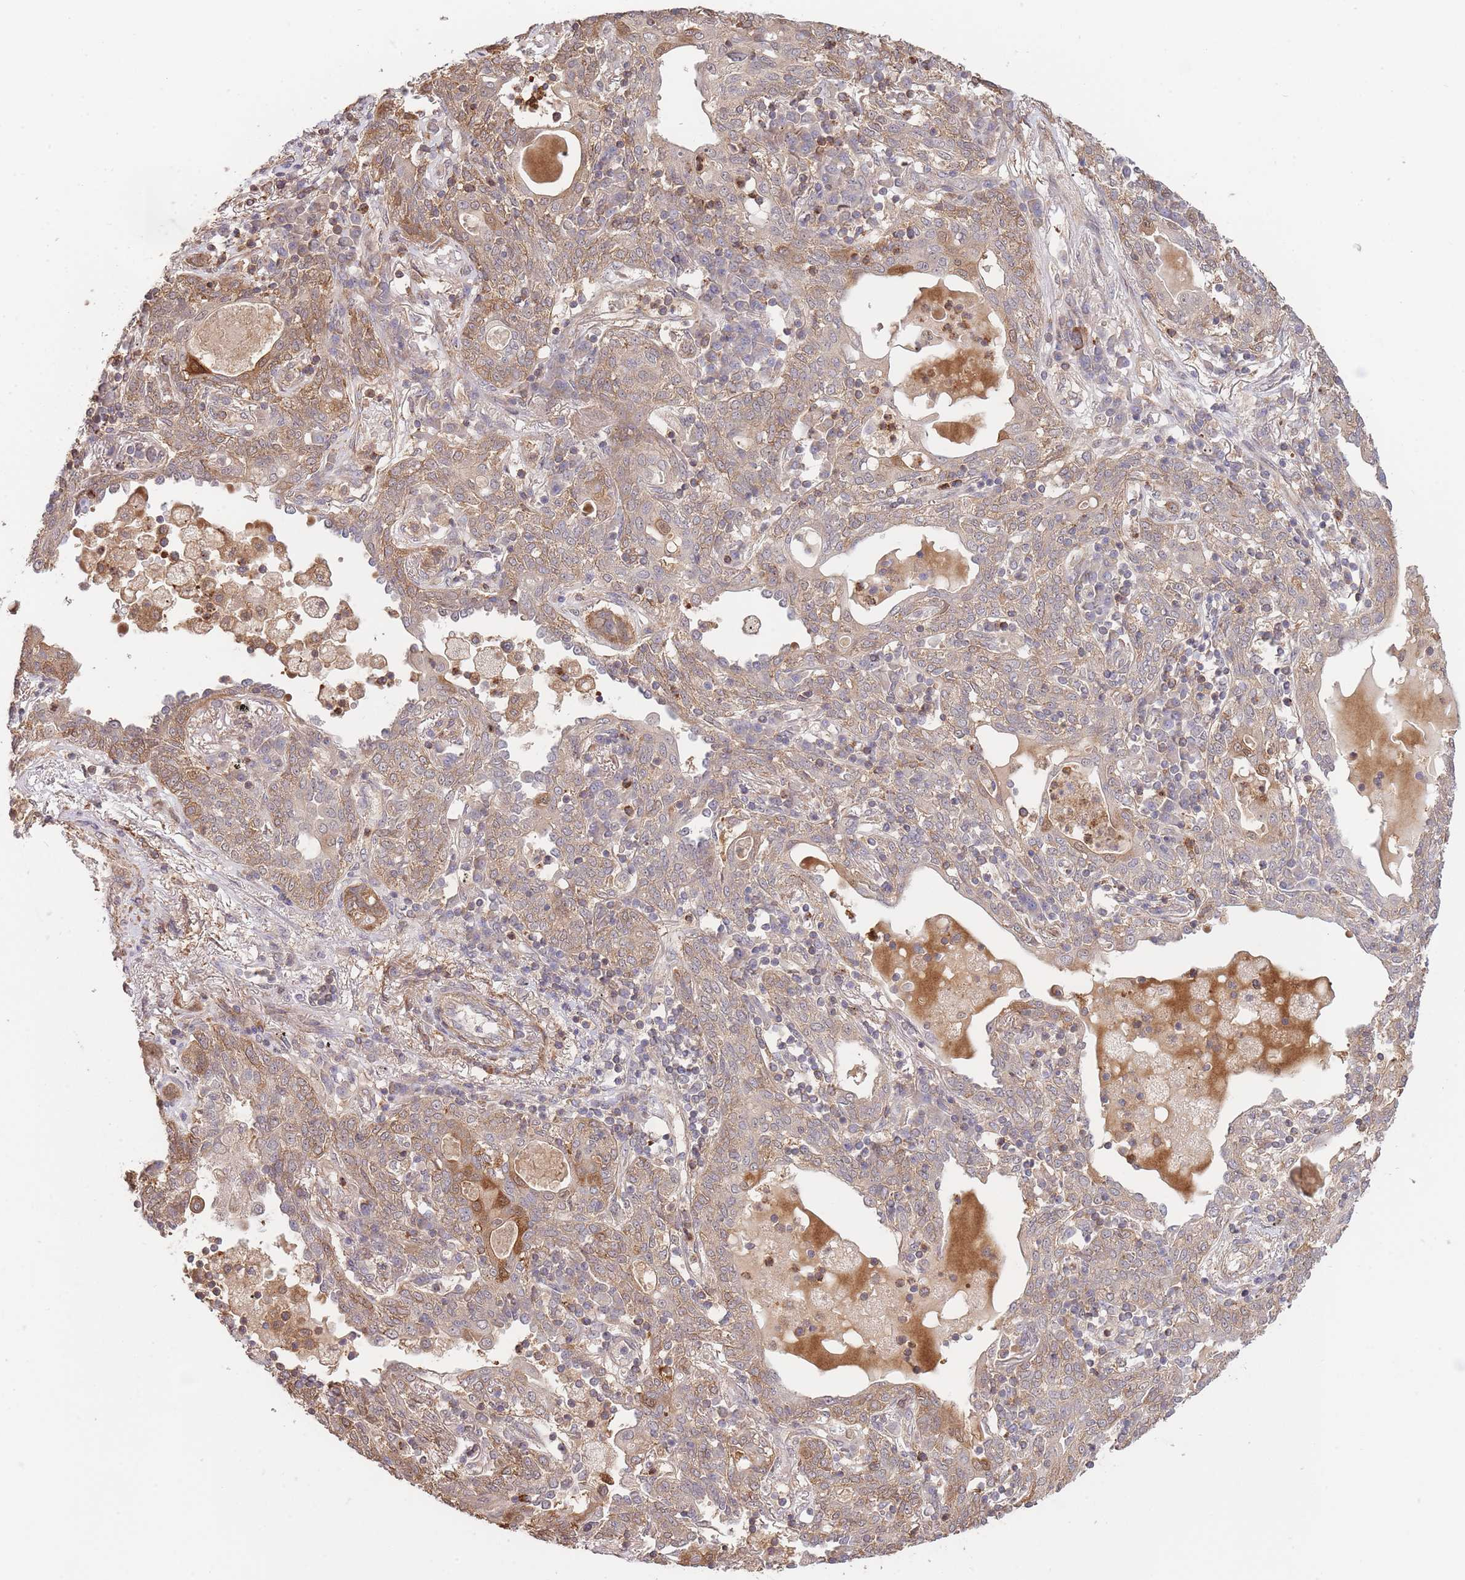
{"staining": {"intensity": "weak", "quantity": ">75%", "location": "cytoplasmic/membranous"}, "tissue": "lung cancer", "cell_type": "Tumor cells", "image_type": "cancer", "snomed": [{"axis": "morphology", "description": "Squamous cell carcinoma, NOS"}, {"axis": "topography", "description": "Lung"}], "caption": "Lung squamous cell carcinoma was stained to show a protein in brown. There is low levels of weak cytoplasmic/membranous staining in approximately >75% of tumor cells.", "gene": "ZNF304", "patient": {"sex": "female", "age": 70}}